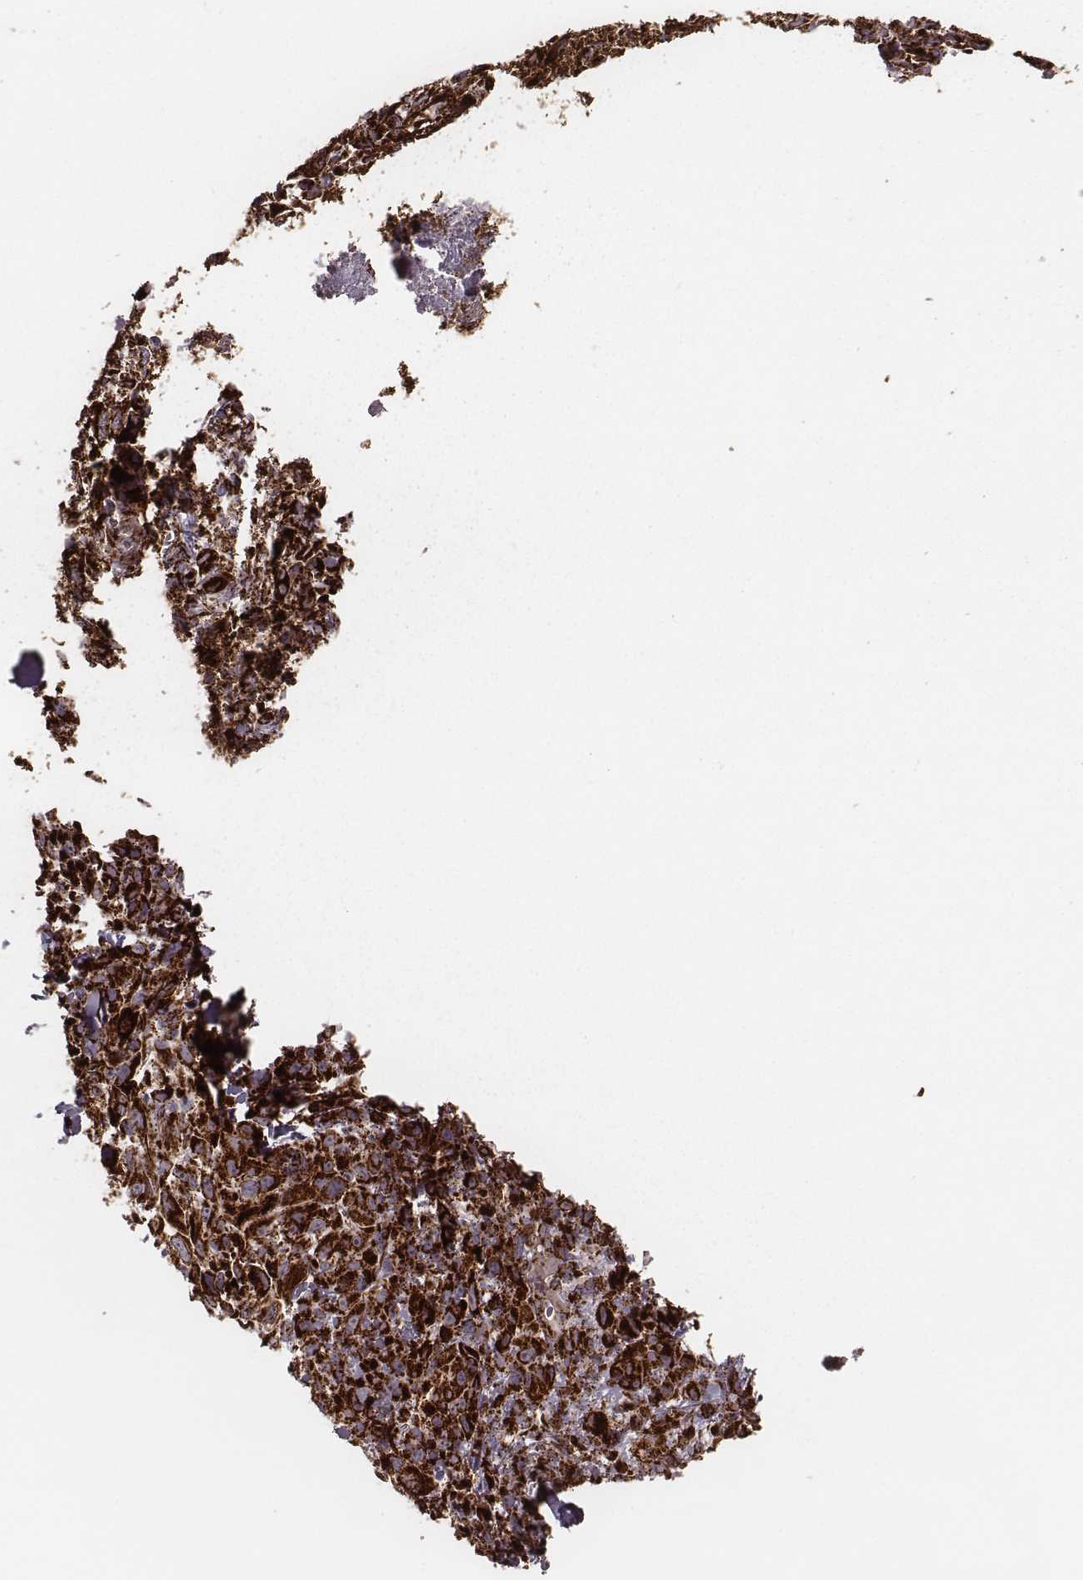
{"staining": {"intensity": "strong", "quantity": ">75%", "location": "cytoplasmic/membranous"}, "tissue": "melanoma", "cell_type": "Tumor cells", "image_type": "cancer", "snomed": [{"axis": "morphology", "description": "Malignant melanoma, NOS"}, {"axis": "topography", "description": "Skin"}], "caption": "This micrograph shows IHC staining of melanoma, with high strong cytoplasmic/membranous expression in approximately >75% of tumor cells.", "gene": "TUFM", "patient": {"sex": "male", "age": 83}}